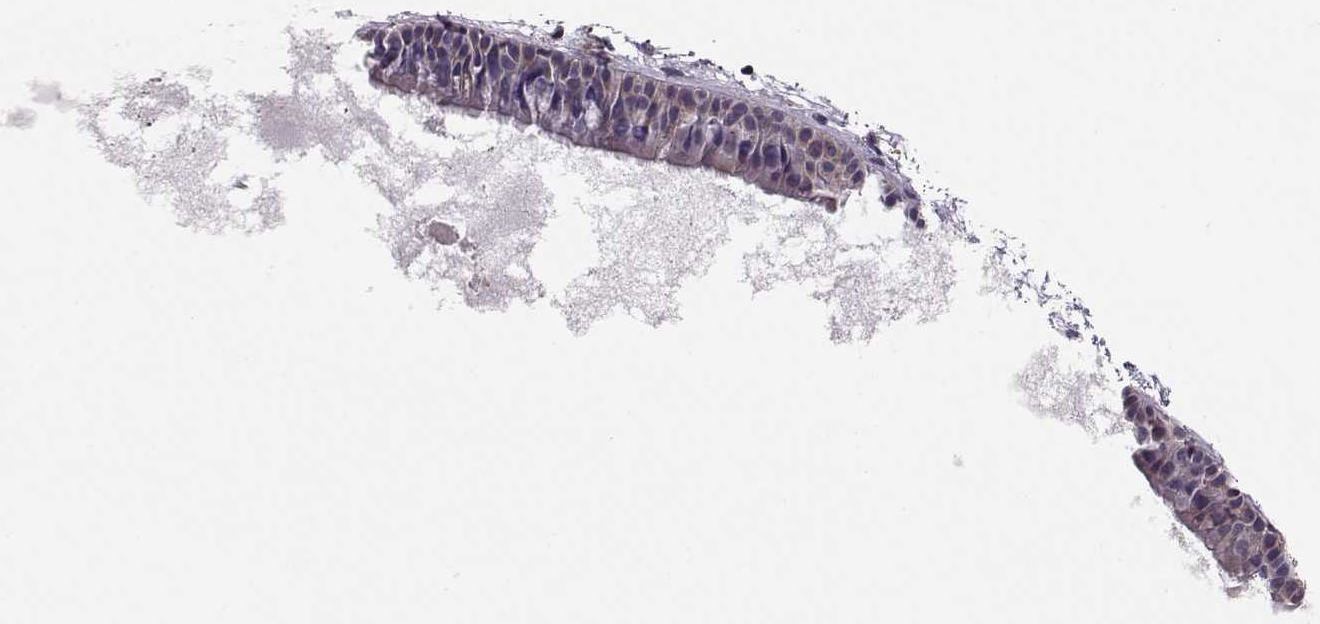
{"staining": {"intensity": "moderate", "quantity": "<25%", "location": "cytoplasmic/membranous"}, "tissue": "nasopharynx", "cell_type": "Respiratory epithelial cells", "image_type": "normal", "snomed": [{"axis": "morphology", "description": "Normal tissue, NOS"}, {"axis": "topography", "description": "Nasopharynx"}], "caption": "This image reveals immunohistochemistry staining of benign nasopharynx, with low moderate cytoplasmic/membranous expression in about <25% of respiratory epithelial cells.", "gene": "ASB16", "patient": {"sex": "male", "age": 61}}